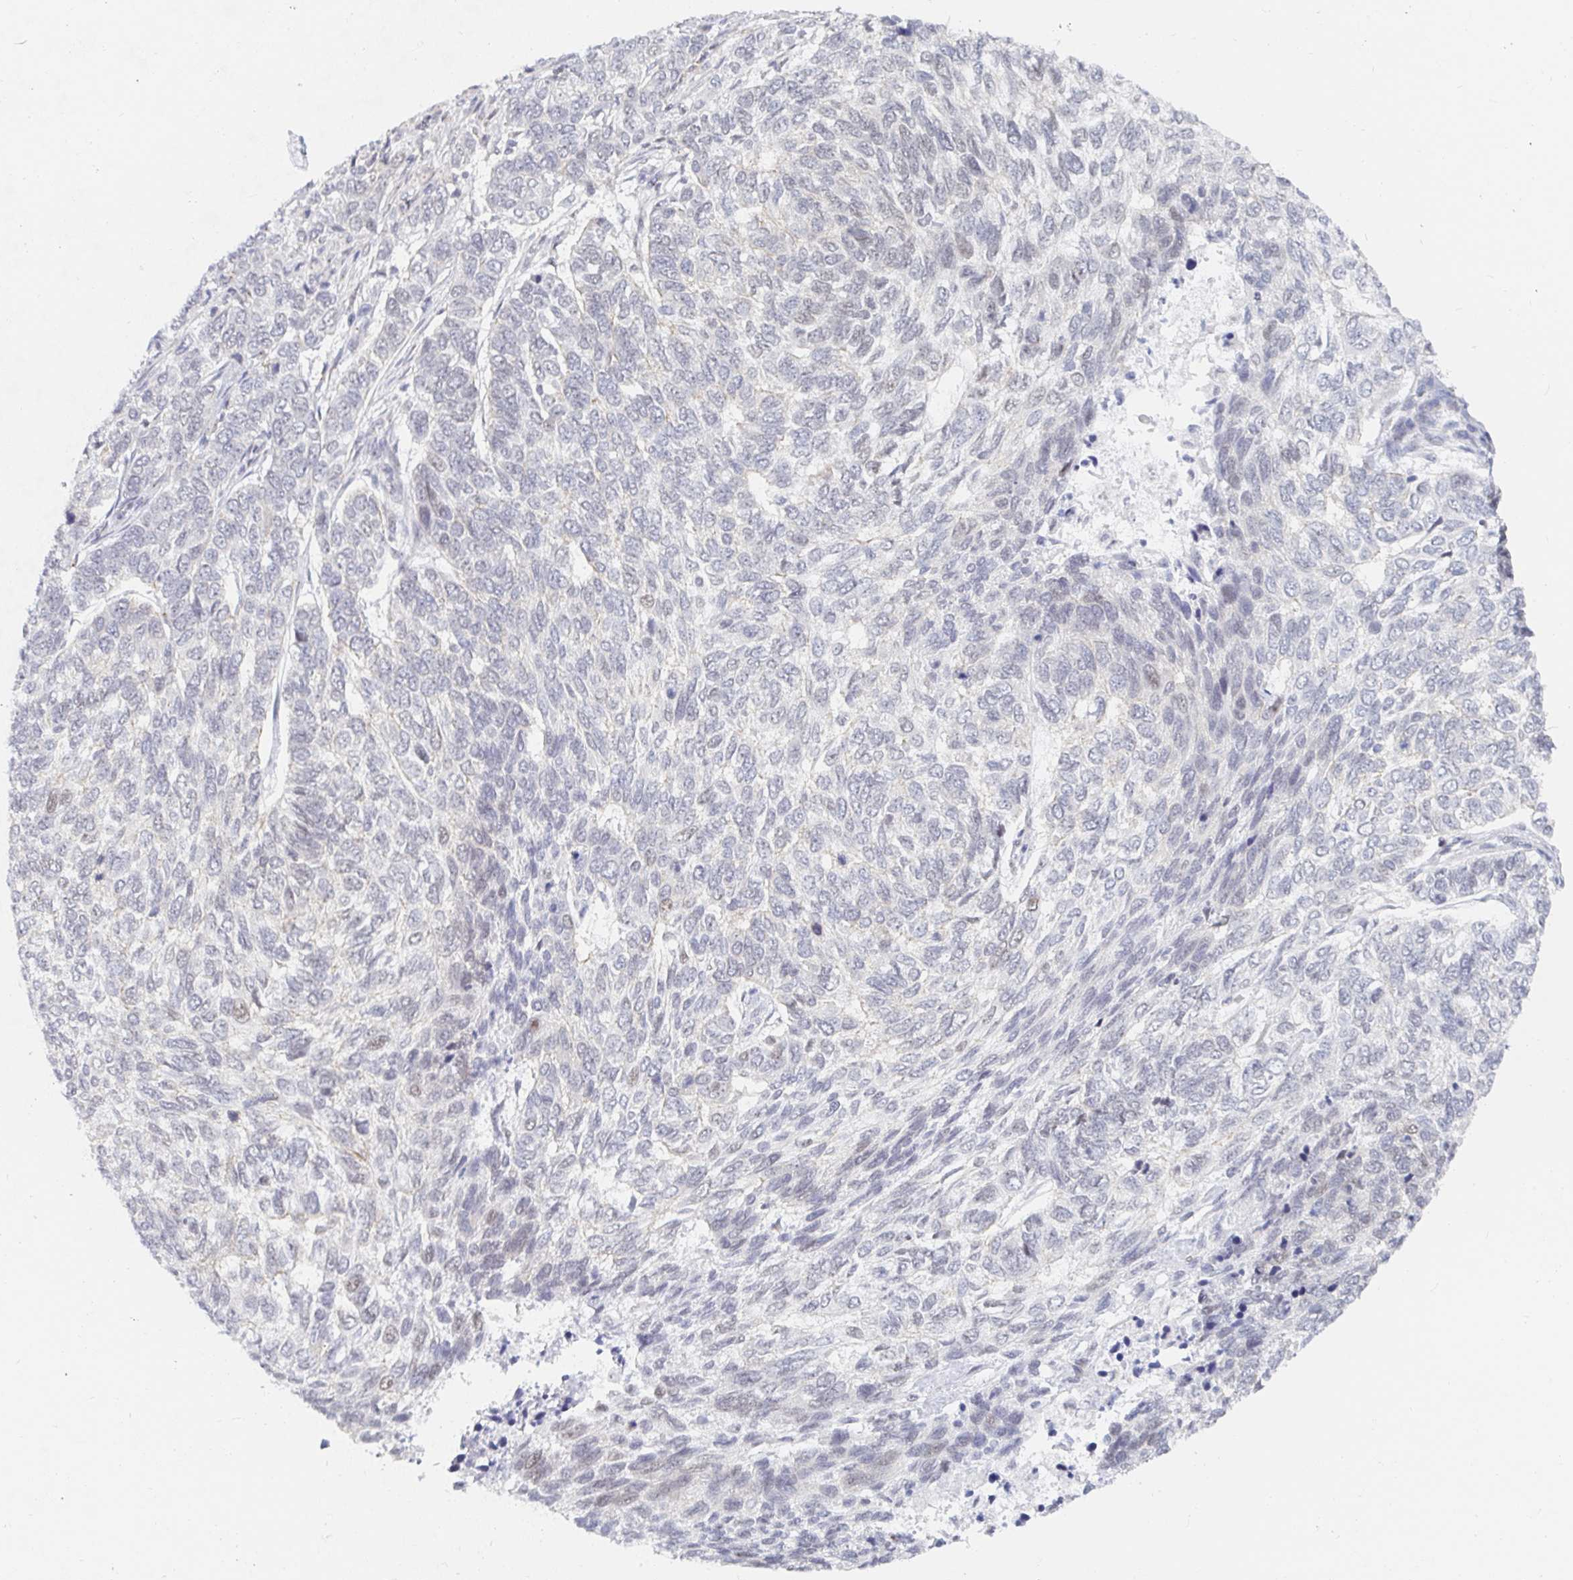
{"staining": {"intensity": "negative", "quantity": "none", "location": "none"}, "tissue": "skin cancer", "cell_type": "Tumor cells", "image_type": "cancer", "snomed": [{"axis": "morphology", "description": "Basal cell carcinoma"}, {"axis": "topography", "description": "Skin"}], "caption": "This is a photomicrograph of immunohistochemistry staining of skin cancer, which shows no positivity in tumor cells.", "gene": "CHD2", "patient": {"sex": "female", "age": 65}}